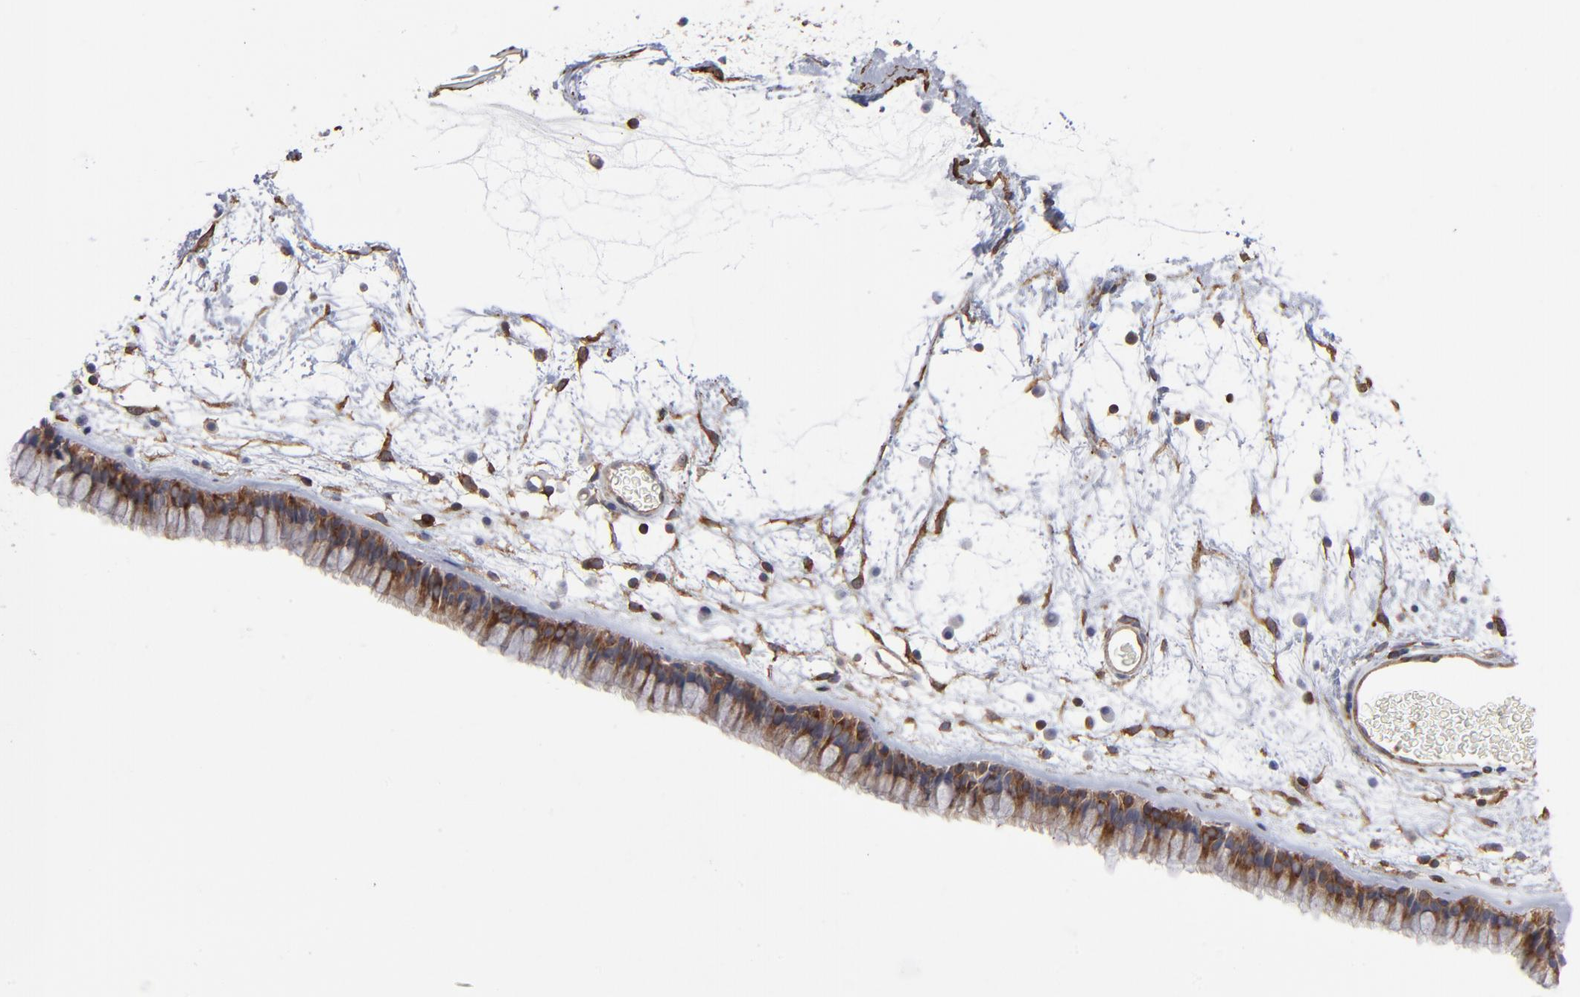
{"staining": {"intensity": "strong", "quantity": ">75%", "location": "cytoplasmic/membranous"}, "tissue": "nasopharynx", "cell_type": "Respiratory epithelial cells", "image_type": "normal", "snomed": [{"axis": "morphology", "description": "Normal tissue, NOS"}, {"axis": "morphology", "description": "Inflammation, NOS"}, {"axis": "topography", "description": "Nasopharynx"}], "caption": "This is a photomicrograph of immunohistochemistry (IHC) staining of normal nasopharynx, which shows strong staining in the cytoplasmic/membranous of respiratory epithelial cells.", "gene": "PXN", "patient": {"sex": "male", "age": 48}}